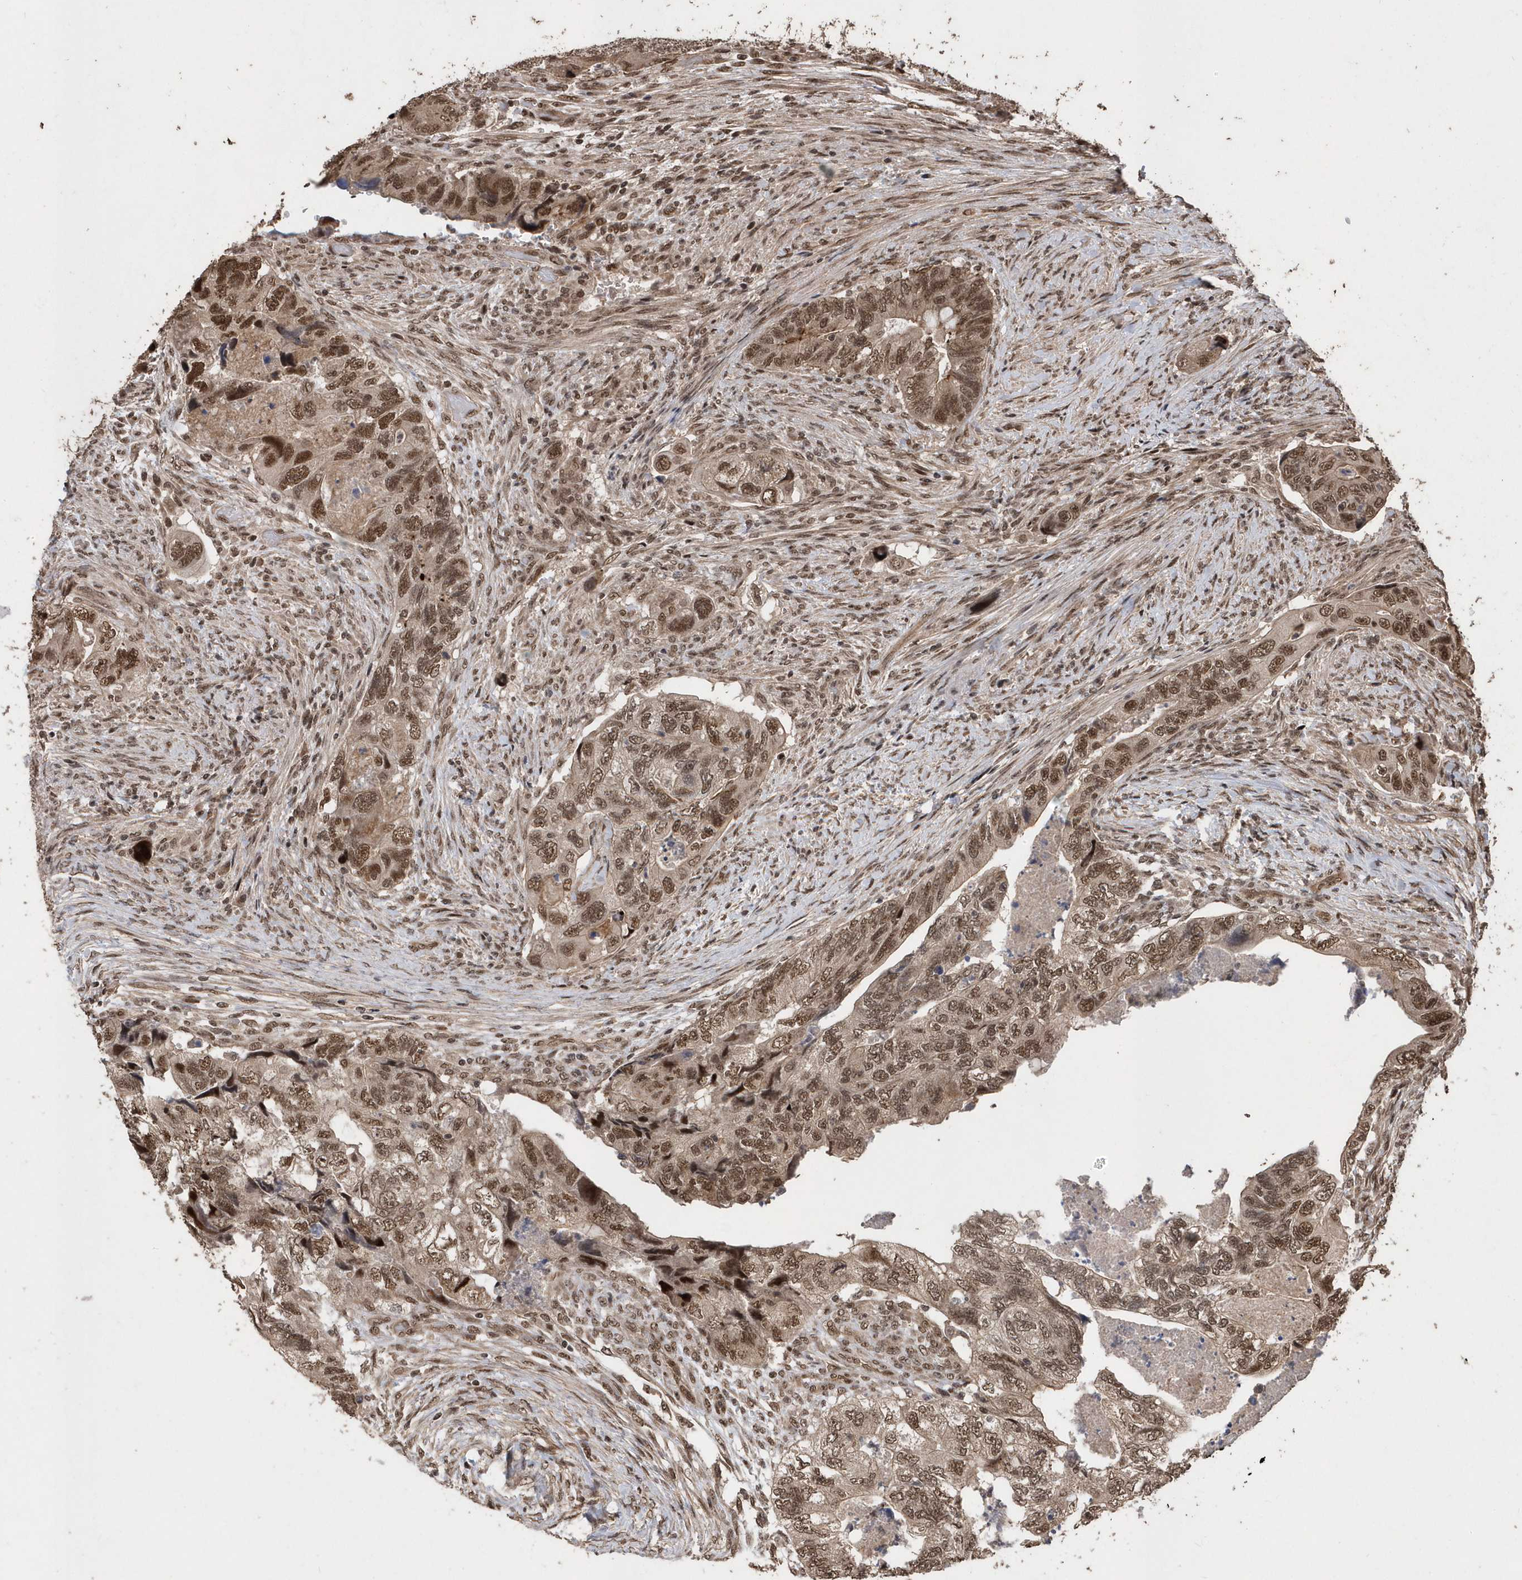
{"staining": {"intensity": "moderate", "quantity": ">75%", "location": "nuclear"}, "tissue": "colorectal cancer", "cell_type": "Tumor cells", "image_type": "cancer", "snomed": [{"axis": "morphology", "description": "Adenocarcinoma, NOS"}, {"axis": "topography", "description": "Rectum"}], "caption": "Immunohistochemistry (DAB) staining of human adenocarcinoma (colorectal) exhibits moderate nuclear protein expression in approximately >75% of tumor cells.", "gene": "INTS12", "patient": {"sex": "male", "age": 63}}